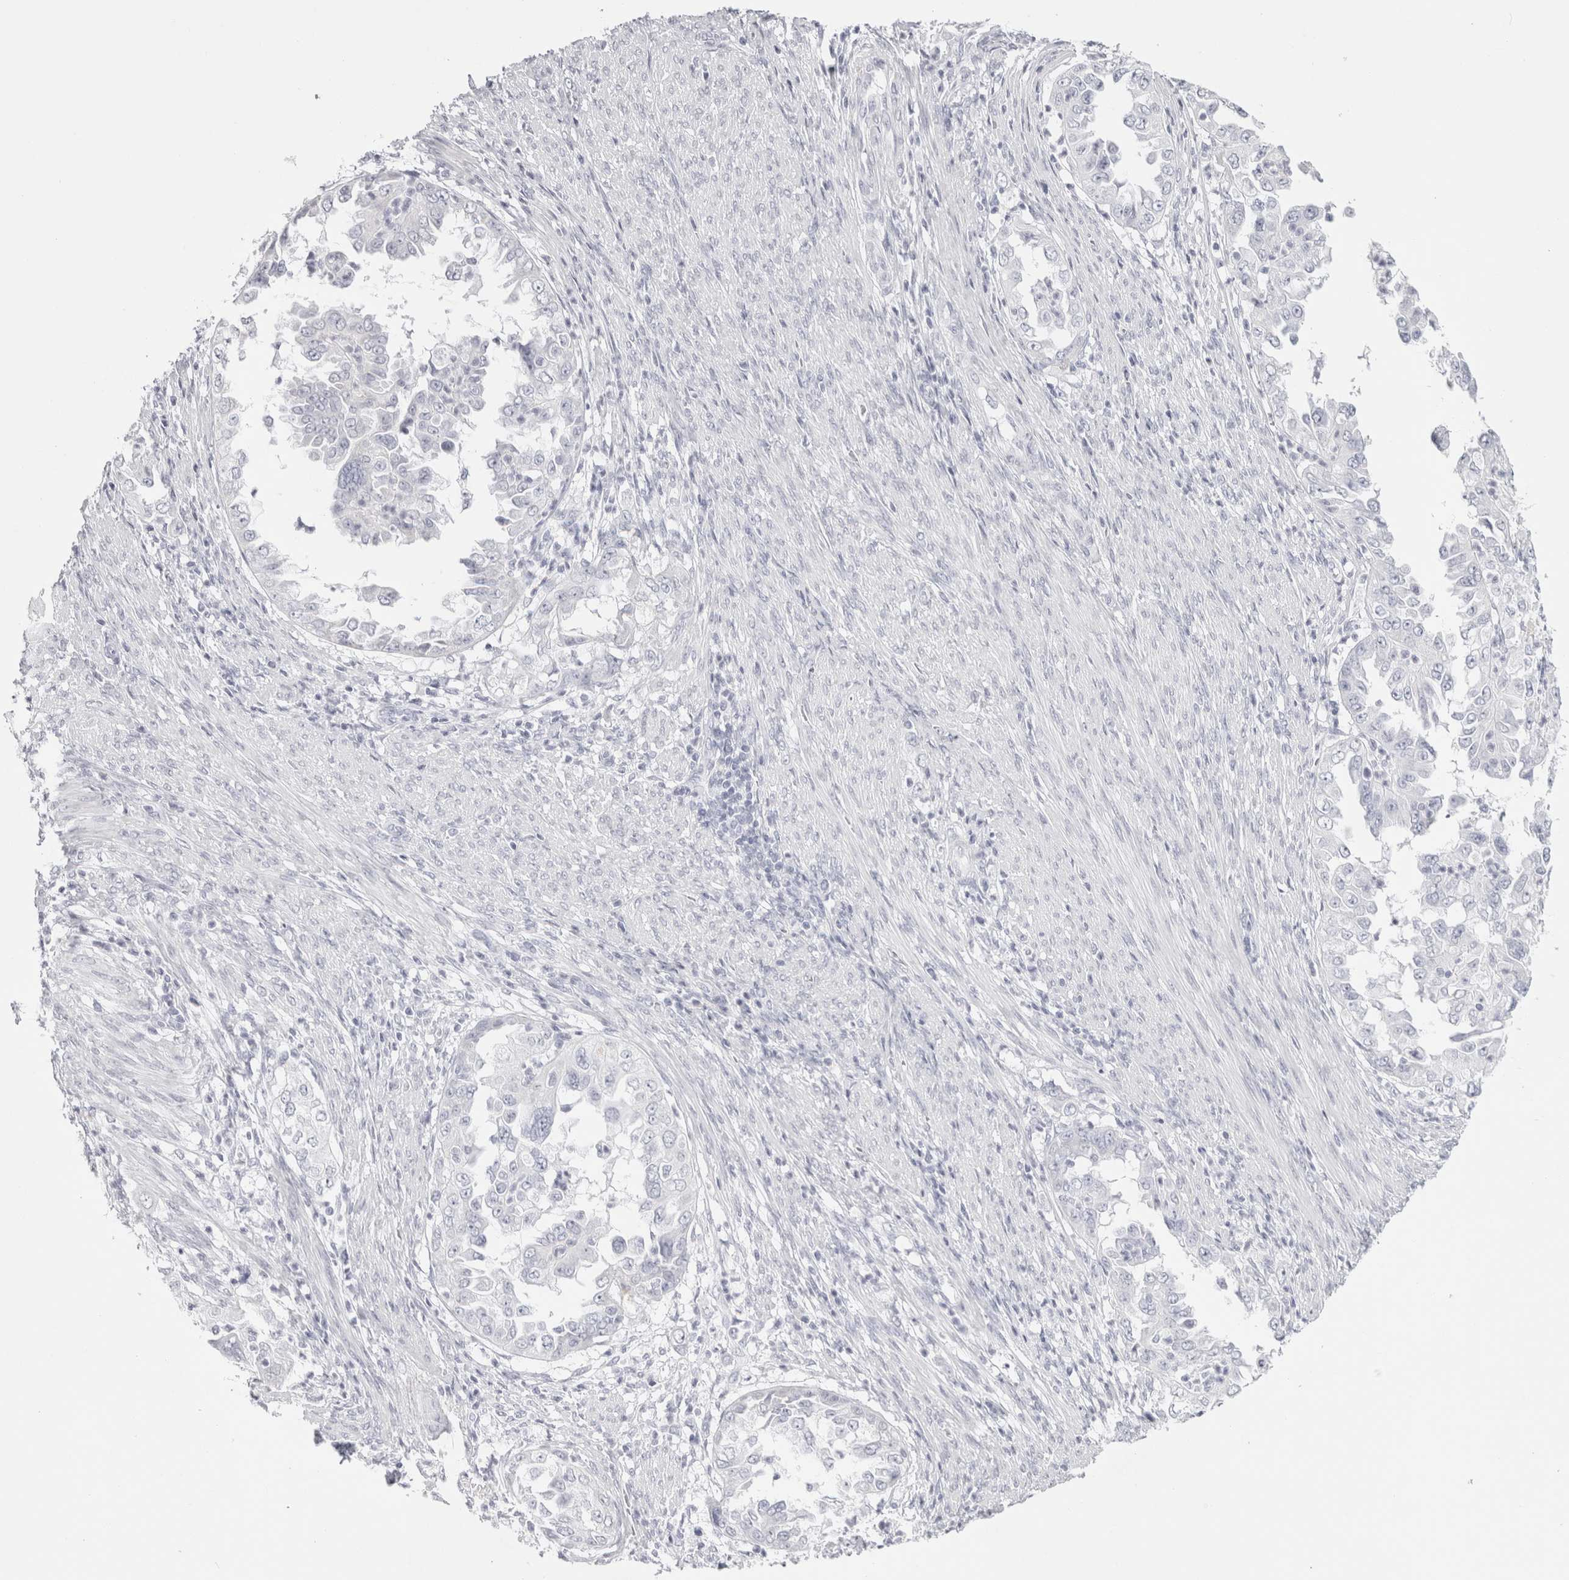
{"staining": {"intensity": "negative", "quantity": "none", "location": "none"}, "tissue": "endometrial cancer", "cell_type": "Tumor cells", "image_type": "cancer", "snomed": [{"axis": "morphology", "description": "Adenocarcinoma, NOS"}, {"axis": "topography", "description": "Endometrium"}], "caption": "This is a photomicrograph of immunohistochemistry (IHC) staining of adenocarcinoma (endometrial), which shows no positivity in tumor cells.", "gene": "GARIN1A", "patient": {"sex": "female", "age": 85}}